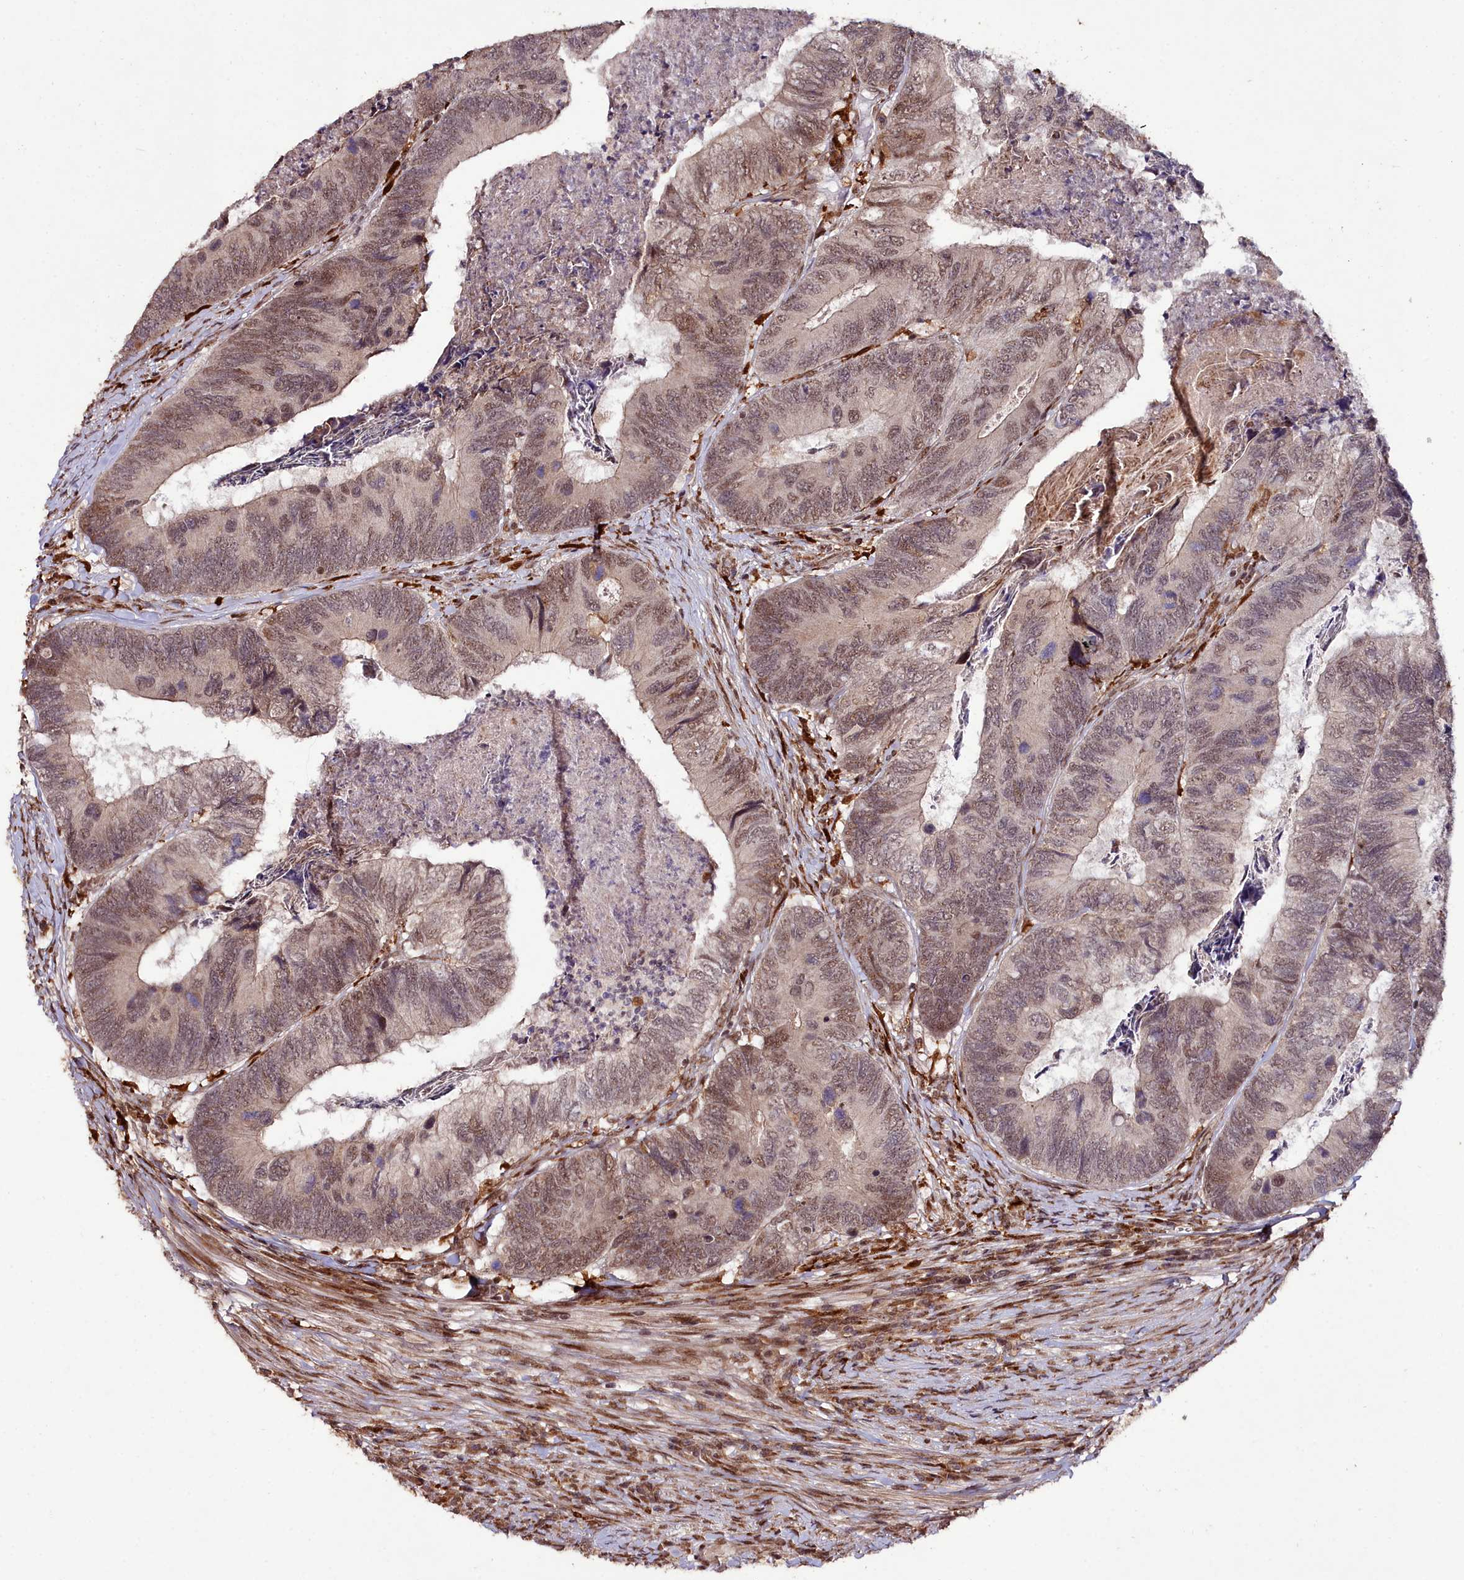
{"staining": {"intensity": "moderate", "quantity": ">75%", "location": "cytoplasmic/membranous,nuclear"}, "tissue": "colorectal cancer", "cell_type": "Tumor cells", "image_type": "cancer", "snomed": [{"axis": "morphology", "description": "Adenocarcinoma, NOS"}, {"axis": "topography", "description": "Colon"}], "caption": "Human adenocarcinoma (colorectal) stained with a brown dye exhibits moderate cytoplasmic/membranous and nuclear positive expression in about >75% of tumor cells.", "gene": "CXXC1", "patient": {"sex": "female", "age": 67}}